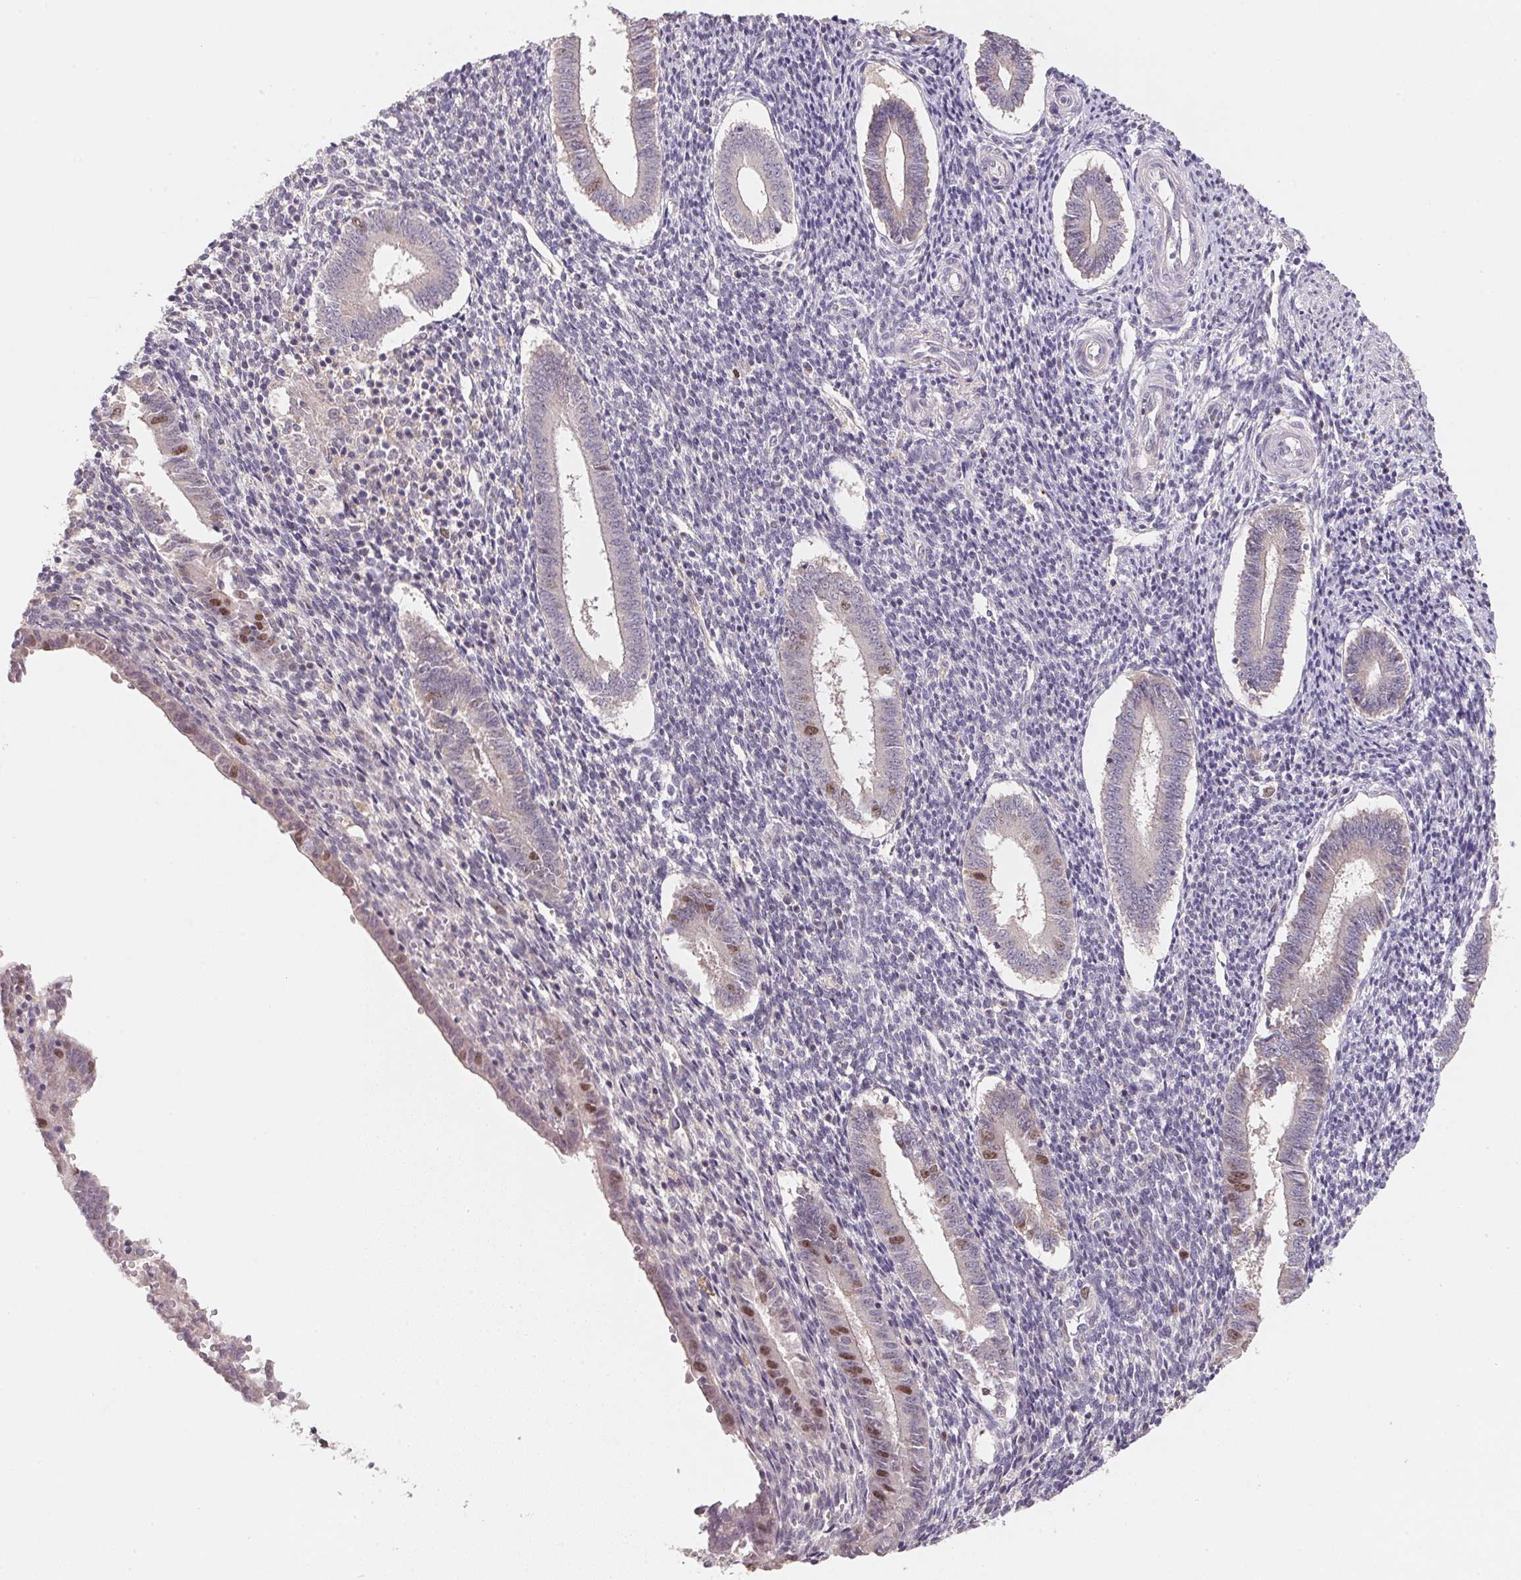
{"staining": {"intensity": "negative", "quantity": "none", "location": "none"}, "tissue": "endometrium", "cell_type": "Cells in endometrial stroma", "image_type": "normal", "snomed": [{"axis": "morphology", "description": "Normal tissue, NOS"}, {"axis": "topography", "description": "Endometrium"}], "caption": "The micrograph exhibits no significant staining in cells in endometrial stroma of endometrium.", "gene": "KIFC1", "patient": {"sex": "female", "age": 25}}